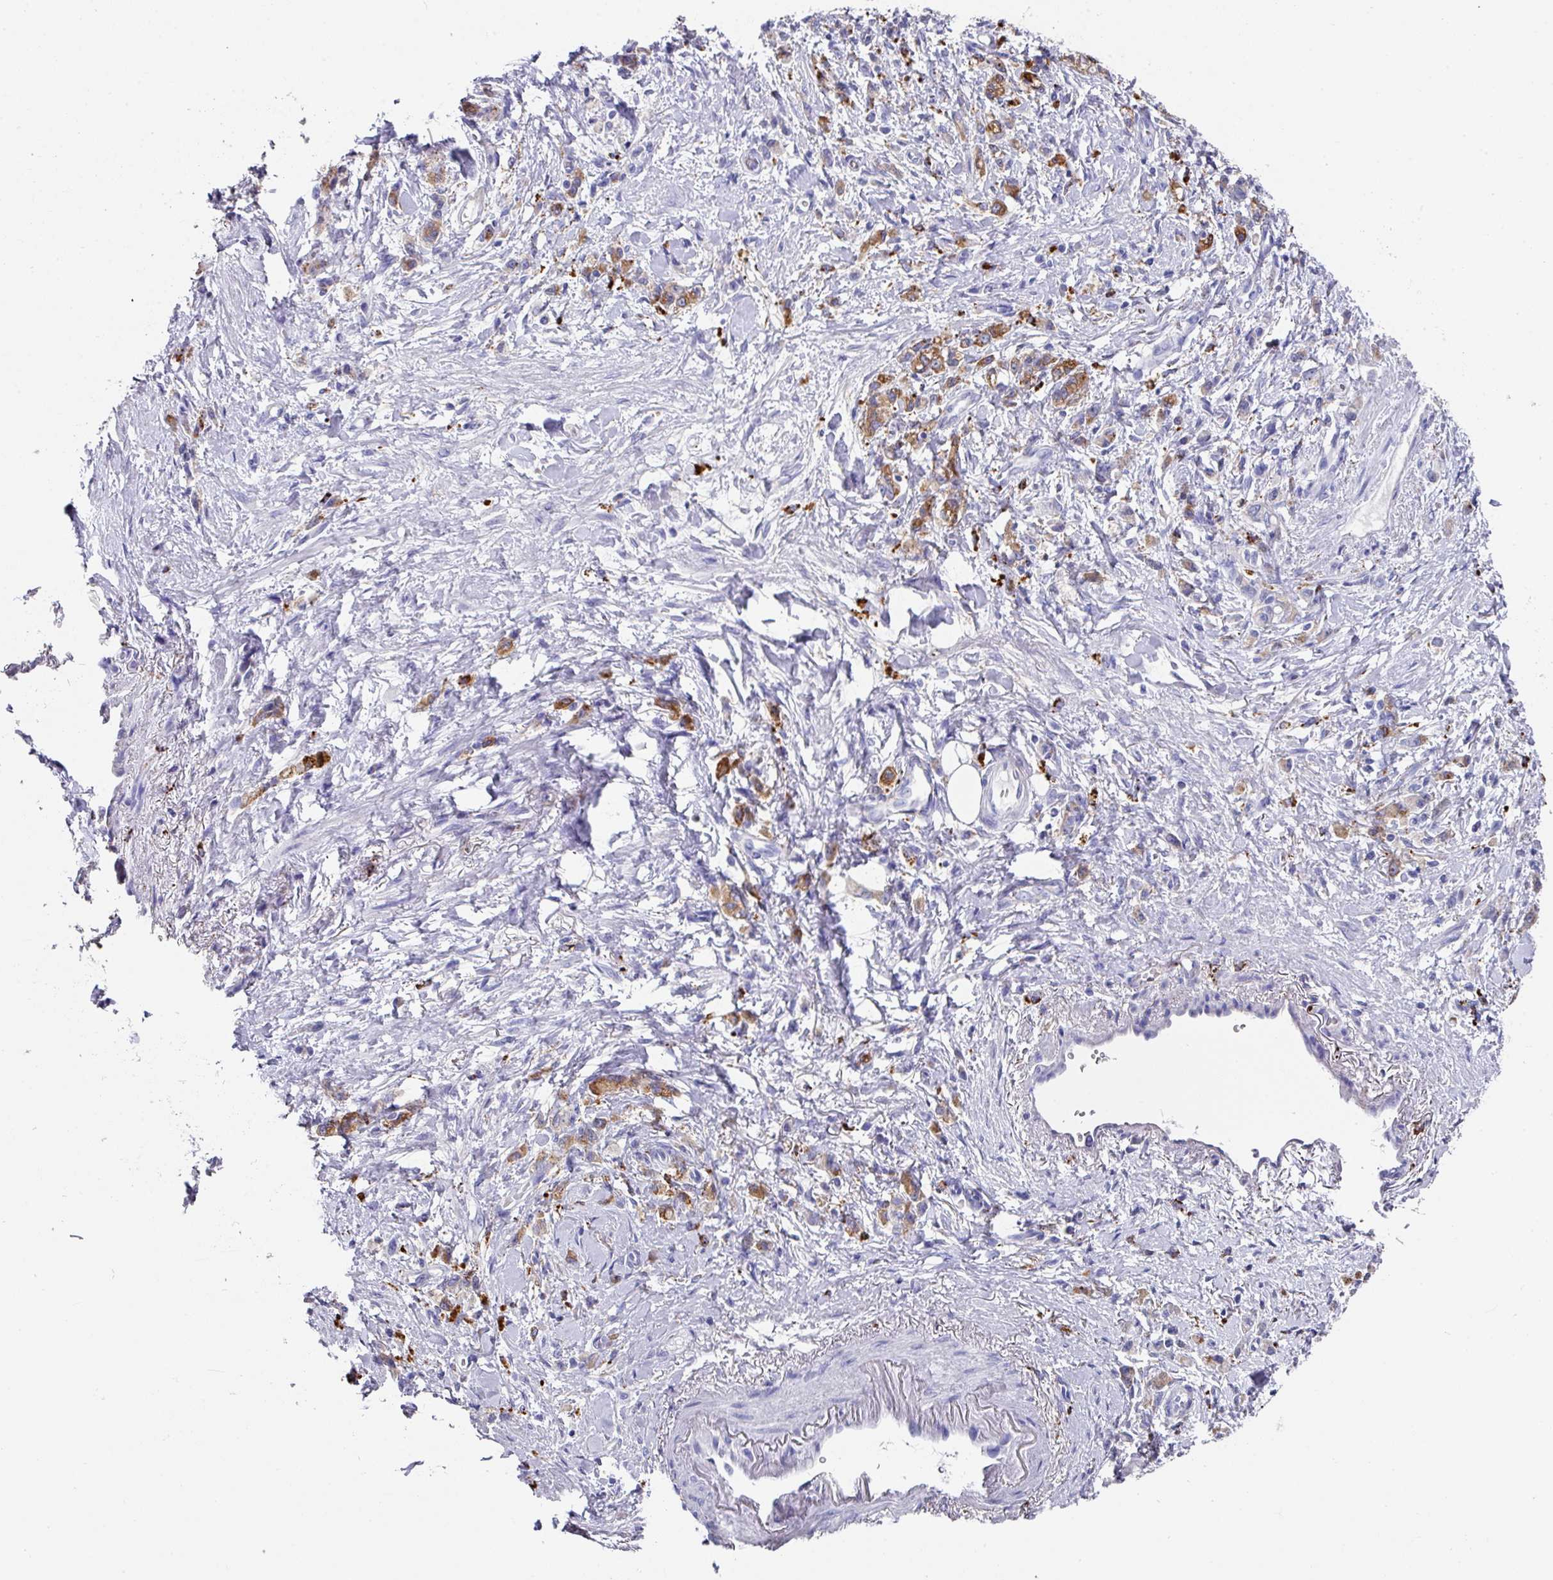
{"staining": {"intensity": "moderate", "quantity": ">75%", "location": "cytoplasmic/membranous"}, "tissue": "stomach cancer", "cell_type": "Tumor cells", "image_type": "cancer", "snomed": [{"axis": "morphology", "description": "Adenocarcinoma, NOS"}, {"axis": "topography", "description": "Stomach"}], "caption": "Immunohistochemical staining of adenocarcinoma (stomach) demonstrates medium levels of moderate cytoplasmic/membranous protein staining in about >75% of tumor cells. Immunohistochemistry (ihc) stains the protein in brown and the nuclei are stained blue.", "gene": "CPVL", "patient": {"sex": "male", "age": 77}}